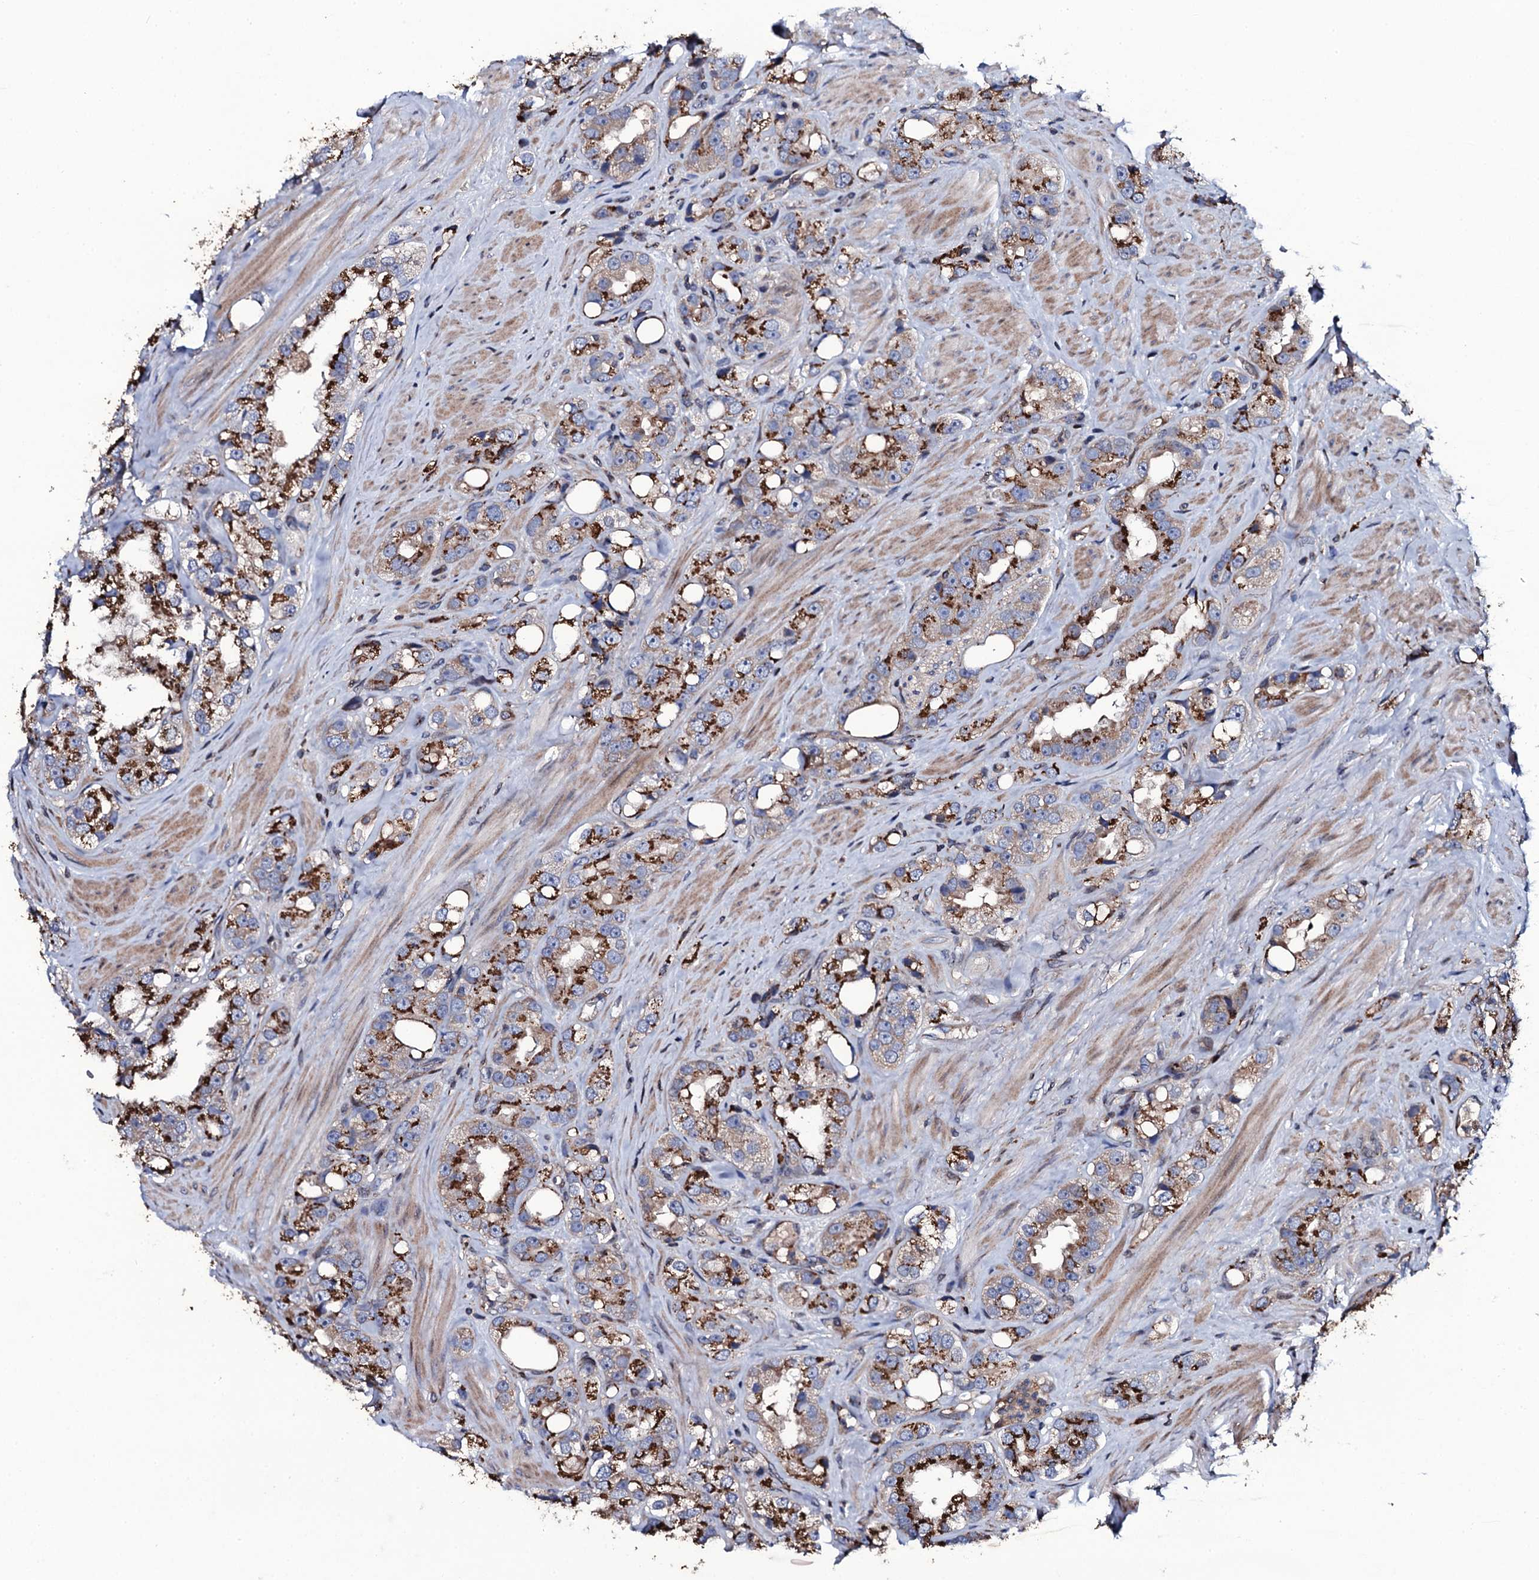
{"staining": {"intensity": "strong", "quantity": "25%-75%", "location": "cytoplasmic/membranous"}, "tissue": "prostate cancer", "cell_type": "Tumor cells", "image_type": "cancer", "snomed": [{"axis": "morphology", "description": "Adenocarcinoma, NOS"}, {"axis": "topography", "description": "Prostate"}], "caption": "An immunohistochemistry (IHC) histopathology image of tumor tissue is shown. Protein staining in brown highlights strong cytoplasmic/membranous positivity in prostate cancer (adenocarcinoma) within tumor cells. (Brightfield microscopy of DAB IHC at high magnification).", "gene": "PLET1", "patient": {"sex": "male", "age": 79}}